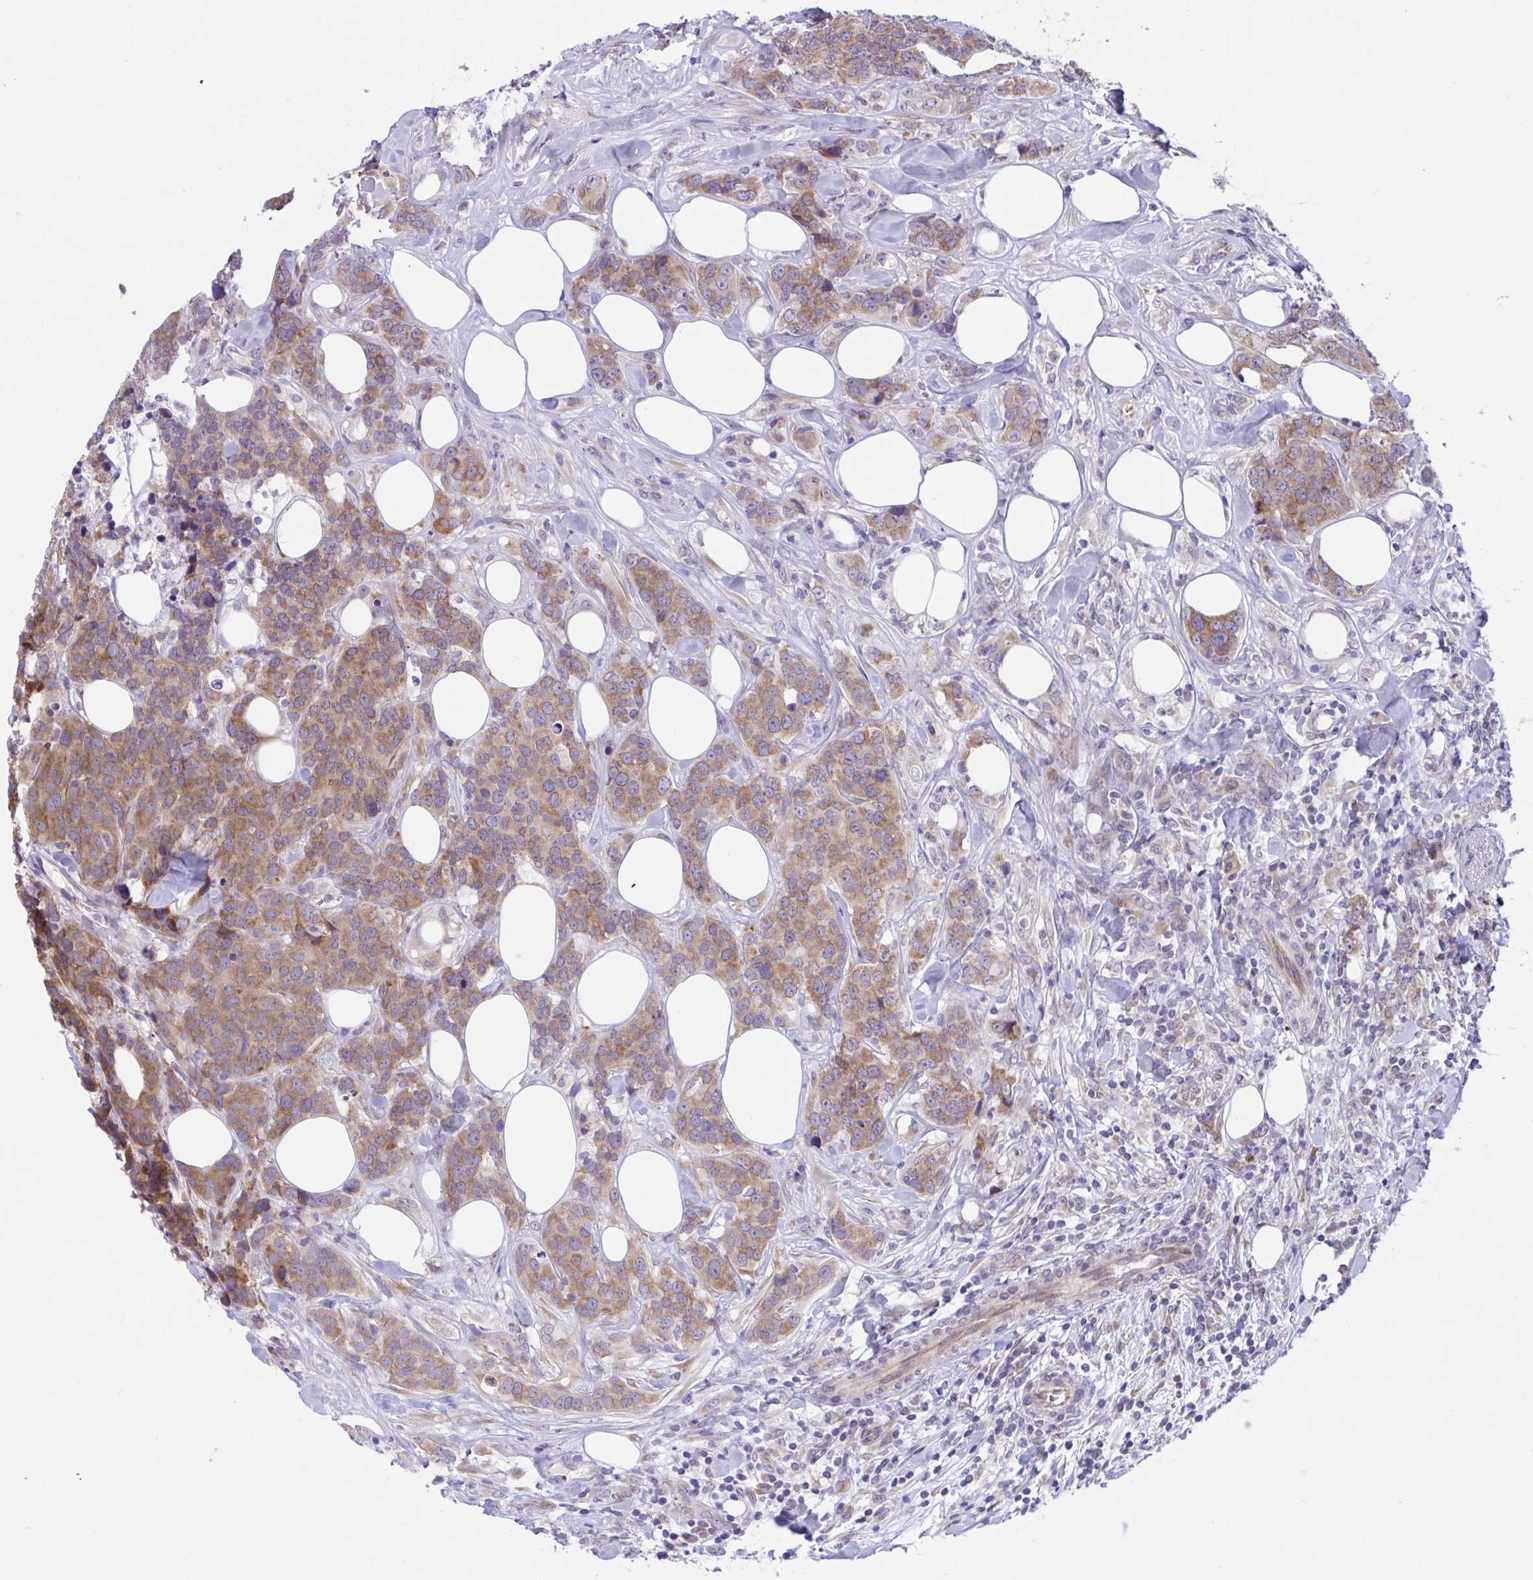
{"staining": {"intensity": "moderate", "quantity": "25%-75%", "location": "cytoplasmic/membranous"}, "tissue": "breast cancer", "cell_type": "Tumor cells", "image_type": "cancer", "snomed": [{"axis": "morphology", "description": "Lobular carcinoma"}, {"axis": "topography", "description": "Breast"}], "caption": "Breast cancer stained with IHC shows moderate cytoplasmic/membranous staining in about 25%-75% of tumor cells.", "gene": "CAMLG", "patient": {"sex": "female", "age": 59}}